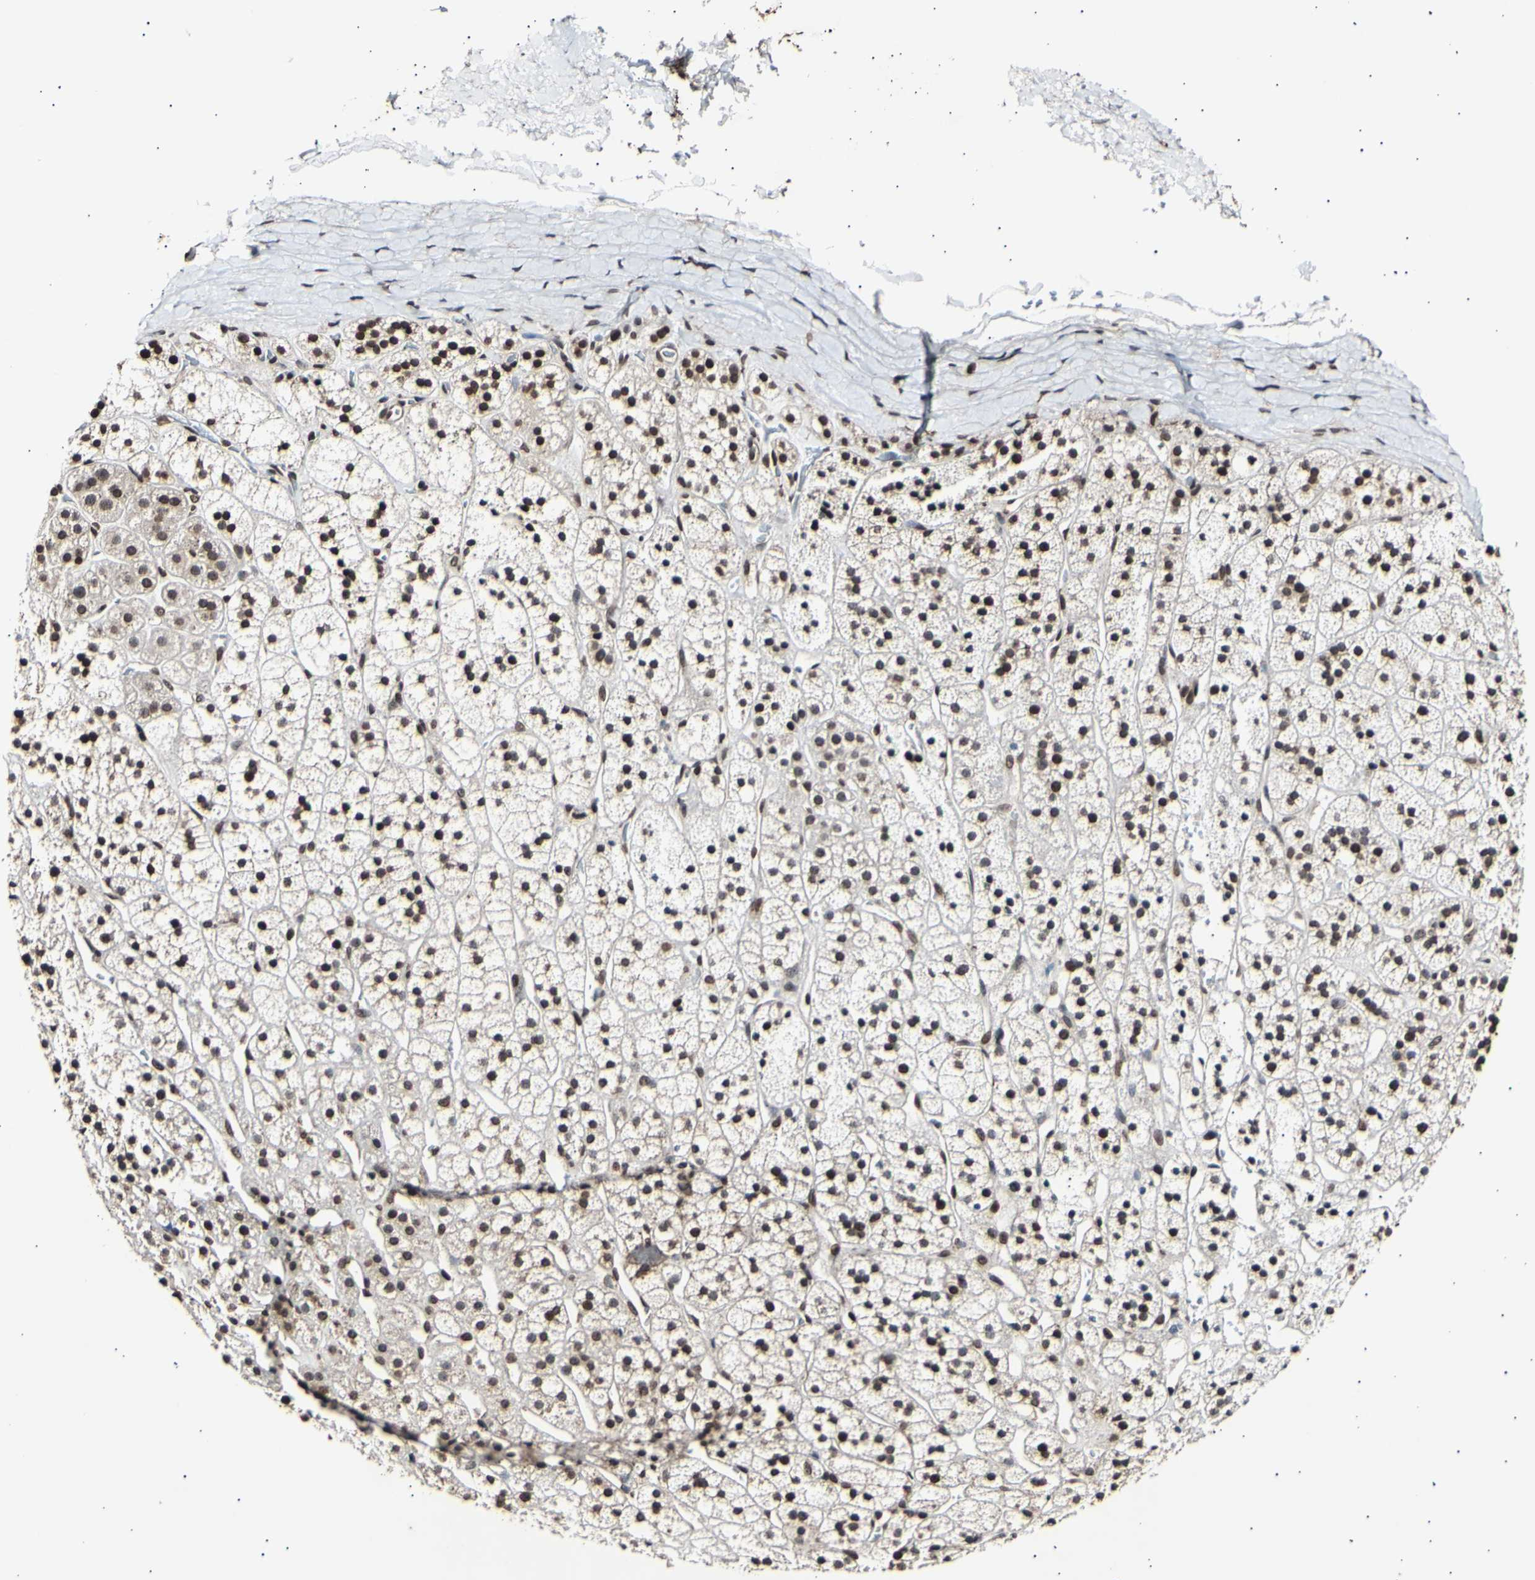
{"staining": {"intensity": "moderate", "quantity": ">75%", "location": "cytoplasmic/membranous,nuclear"}, "tissue": "adrenal gland", "cell_type": "Glandular cells", "image_type": "normal", "snomed": [{"axis": "morphology", "description": "Normal tissue, NOS"}, {"axis": "topography", "description": "Adrenal gland"}], "caption": "Protein expression analysis of normal adrenal gland reveals moderate cytoplasmic/membranous,nuclear staining in about >75% of glandular cells.", "gene": "ANAPC7", "patient": {"sex": "male", "age": 56}}